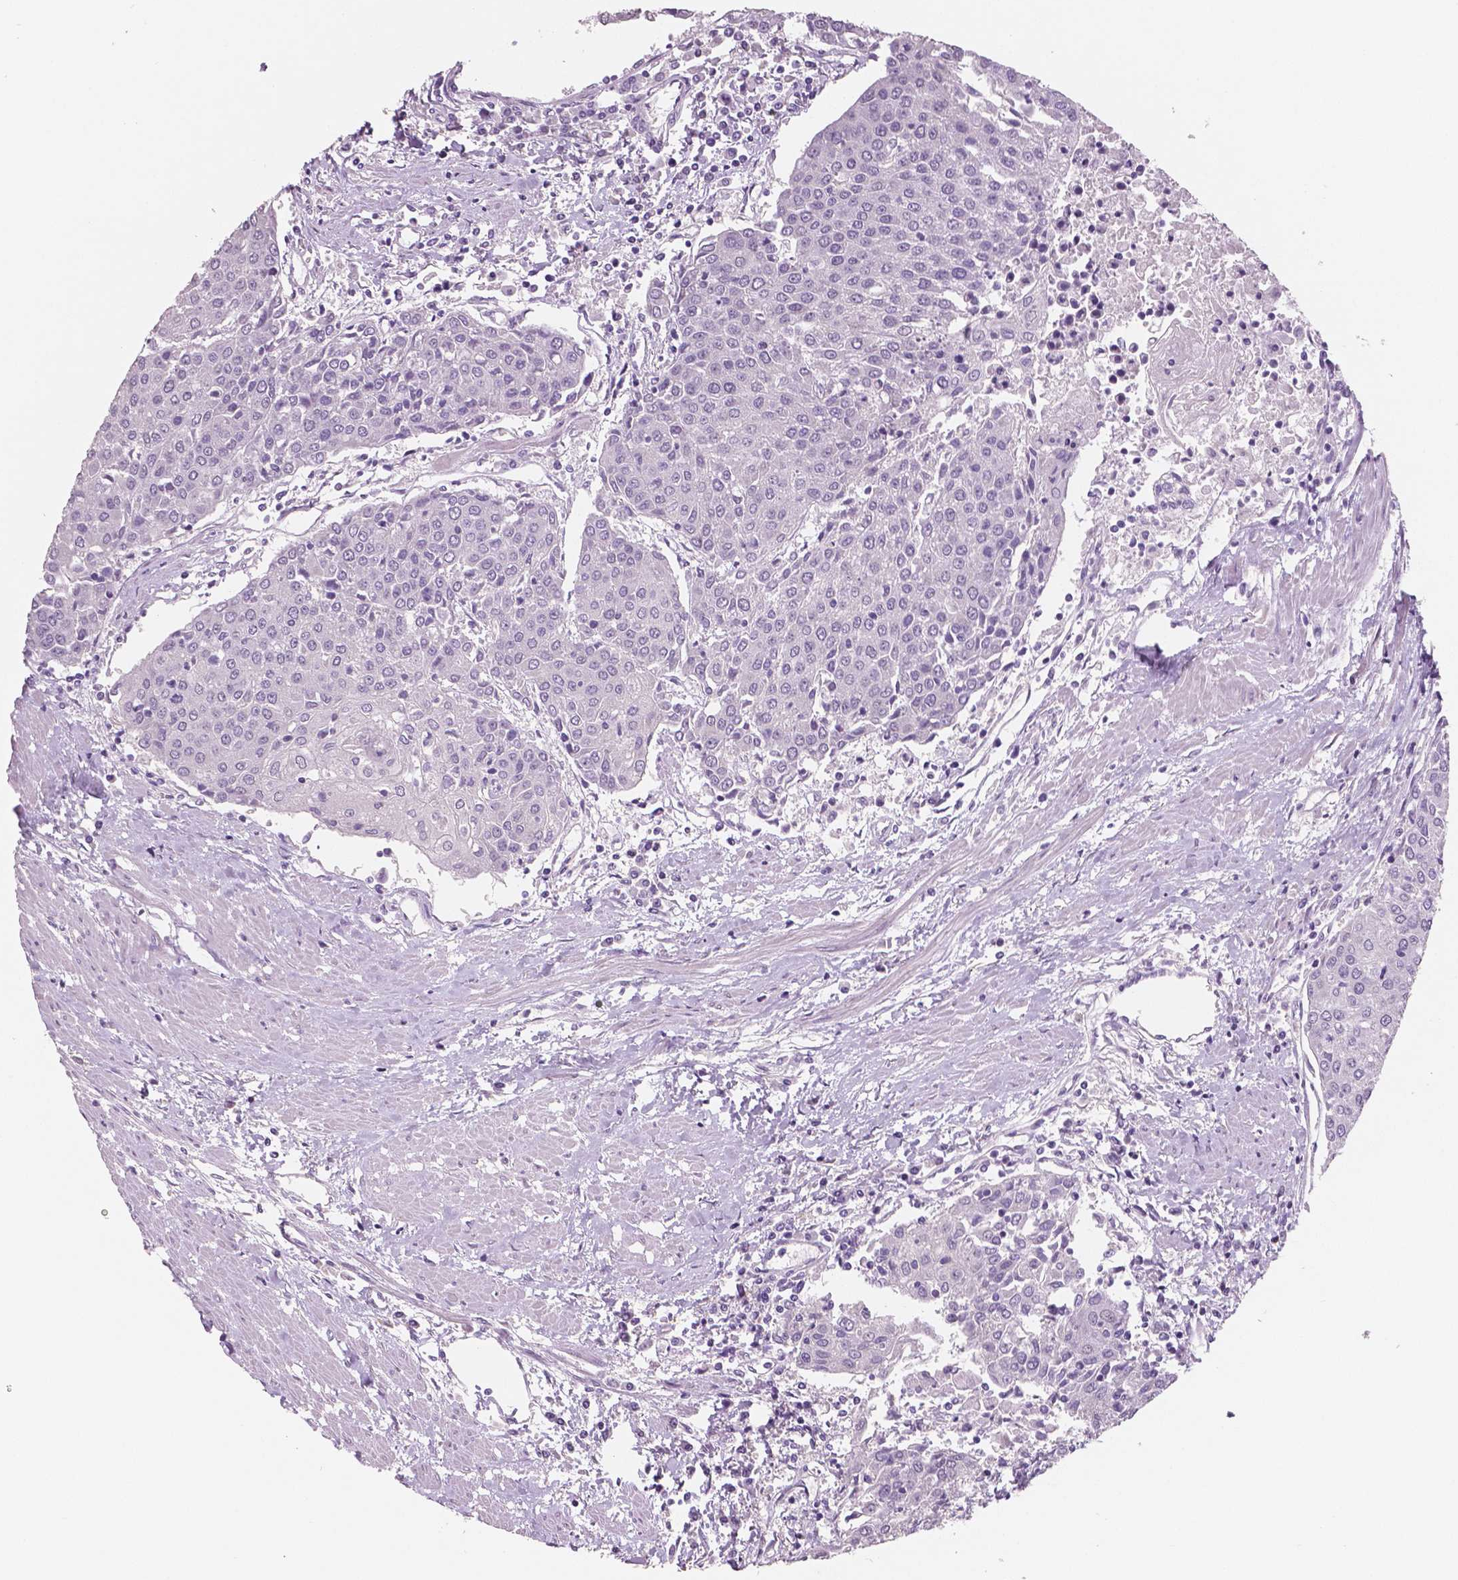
{"staining": {"intensity": "negative", "quantity": "none", "location": "none"}, "tissue": "urothelial cancer", "cell_type": "Tumor cells", "image_type": "cancer", "snomed": [{"axis": "morphology", "description": "Urothelial carcinoma, High grade"}, {"axis": "topography", "description": "Urinary bladder"}], "caption": "There is no significant positivity in tumor cells of urothelial carcinoma (high-grade).", "gene": "NECAB2", "patient": {"sex": "female", "age": 85}}